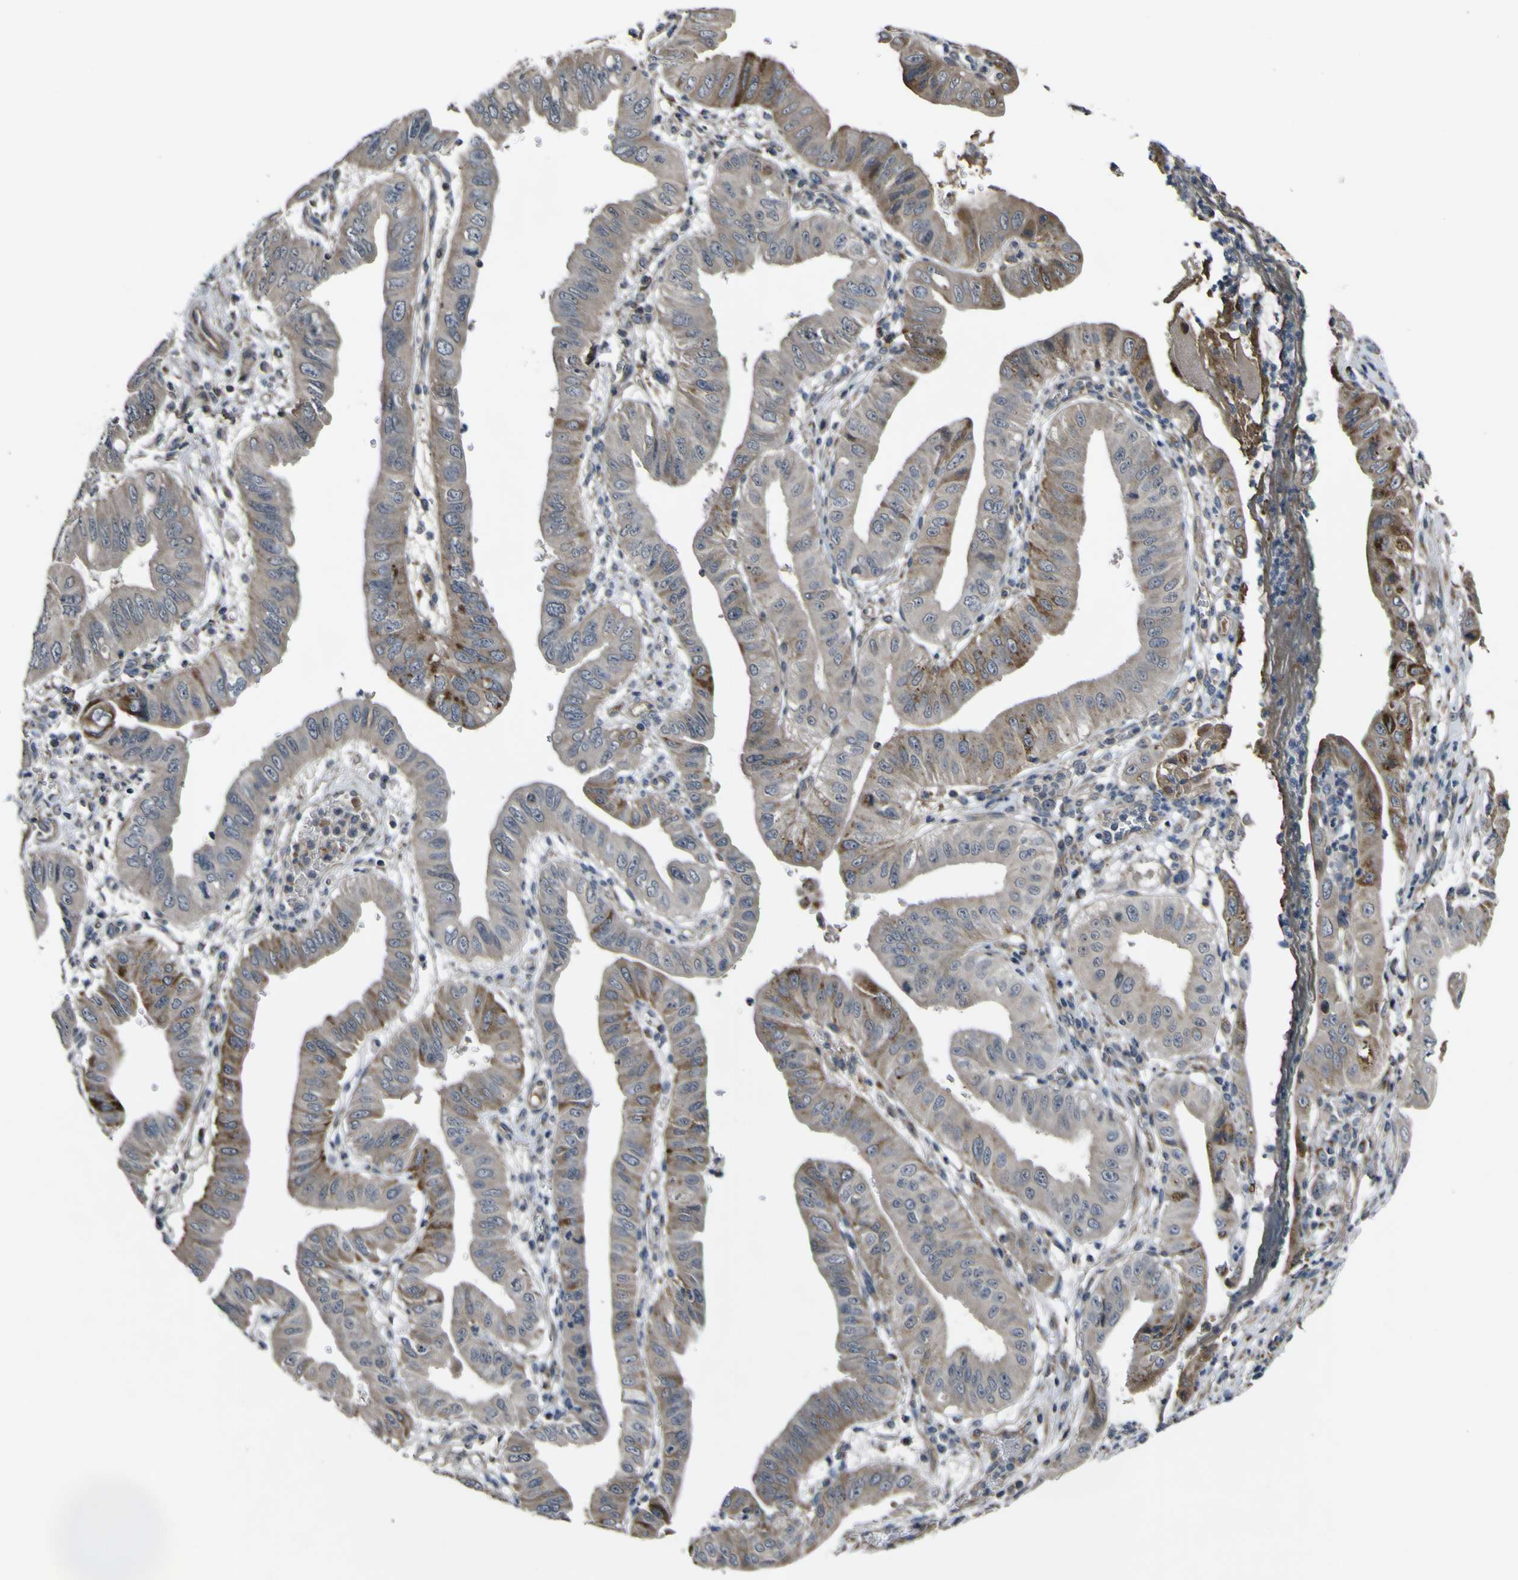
{"staining": {"intensity": "moderate", "quantity": "25%-75%", "location": "cytoplasmic/membranous"}, "tissue": "pancreatic cancer", "cell_type": "Tumor cells", "image_type": "cancer", "snomed": [{"axis": "morphology", "description": "Normal tissue, NOS"}, {"axis": "topography", "description": "Lymph node"}], "caption": "Protein expression analysis of human pancreatic cancer reveals moderate cytoplasmic/membranous positivity in approximately 25%-75% of tumor cells.", "gene": "GPLD1", "patient": {"sex": "male", "age": 50}}